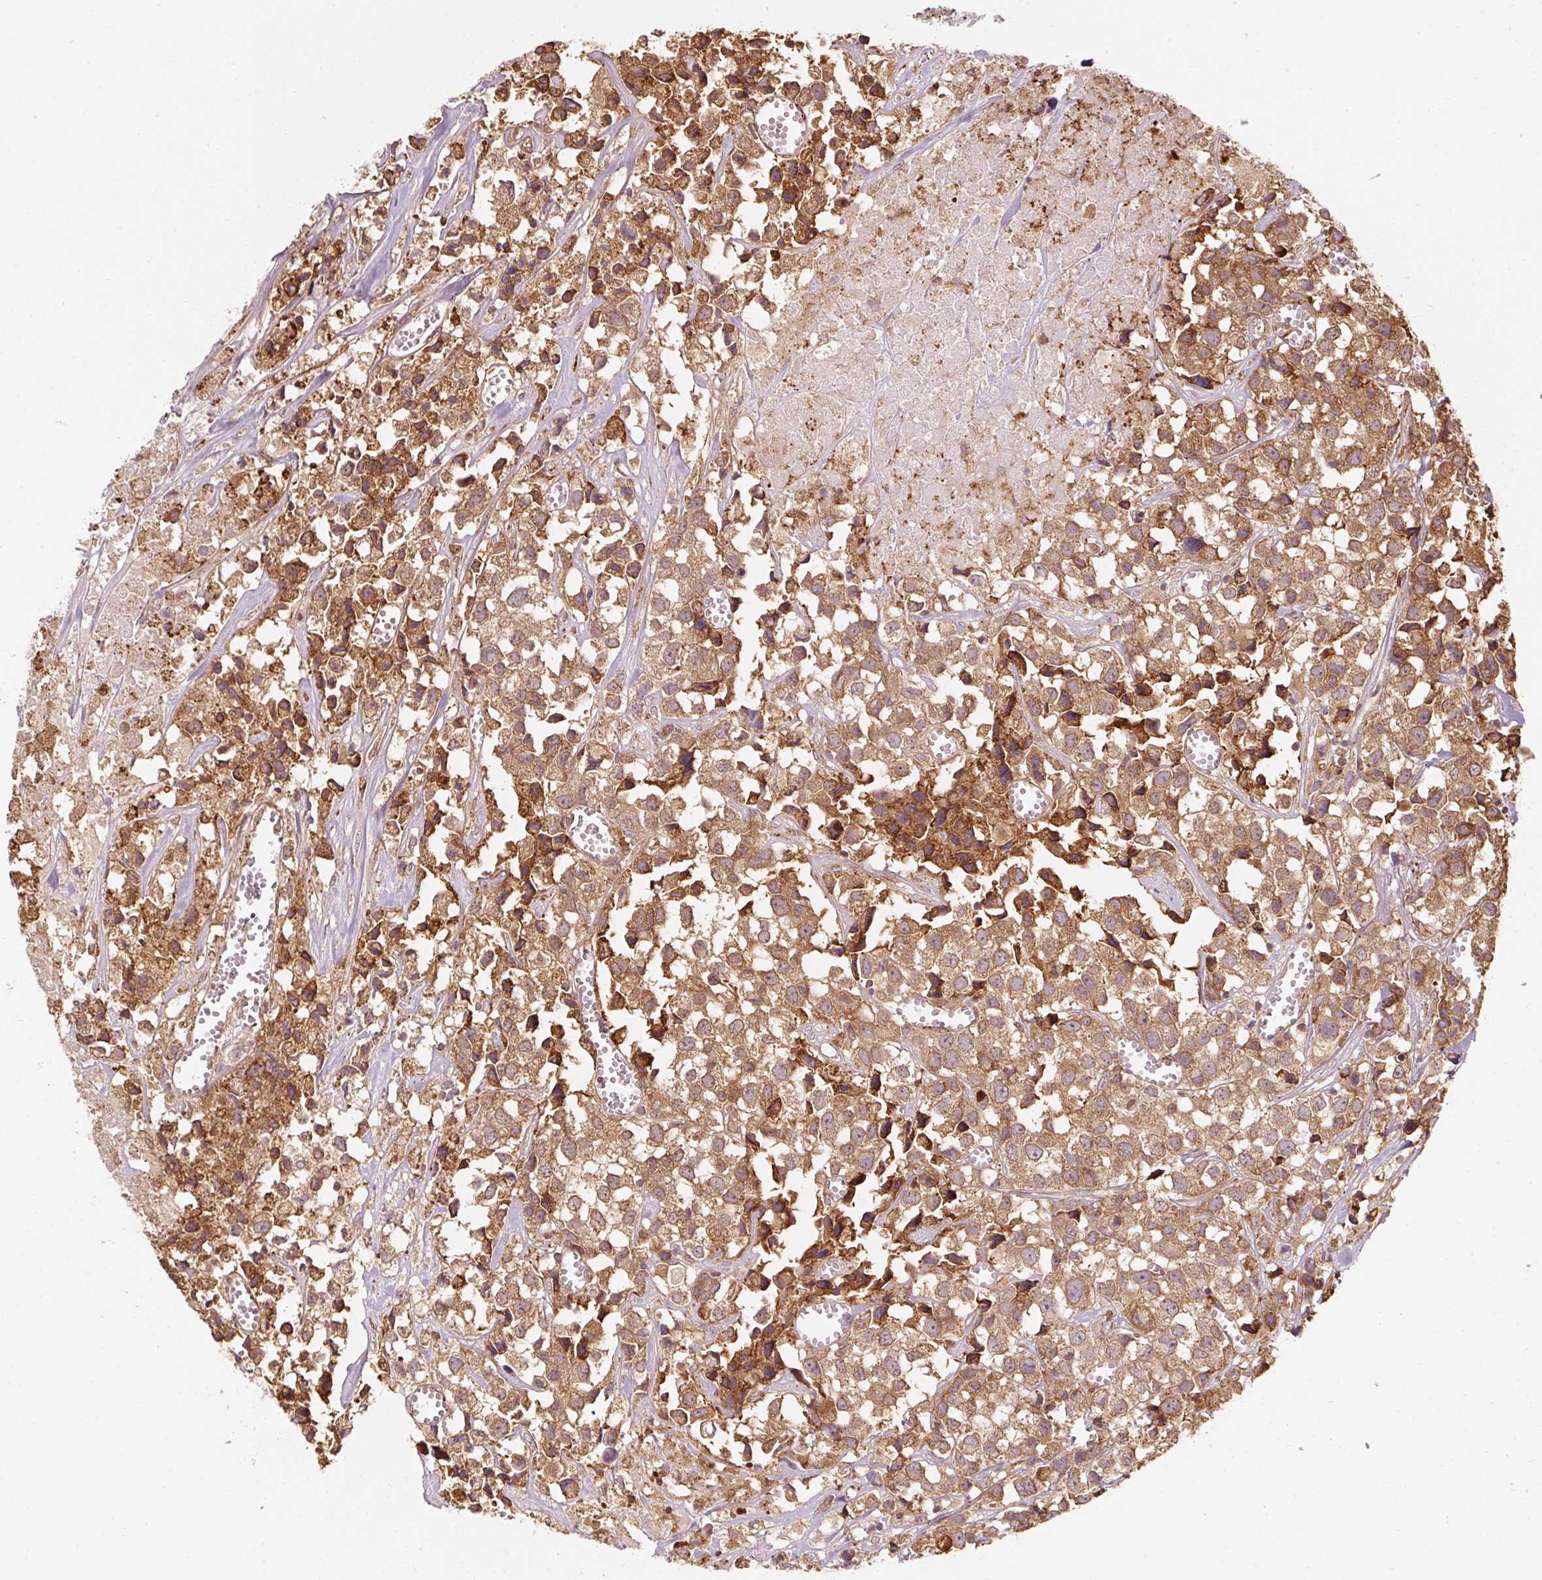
{"staining": {"intensity": "moderate", "quantity": ">75%", "location": "cytoplasmic/membranous"}, "tissue": "urothelial cancer", "cell_type": "Tumor cells", "image_type": "cancer", "snomed": [{"axis": "morphology", "description": "Urothelial carcinoma, High grade"}, {"axis": "topography", "description": "Urinary bladder"}], "caption": "Tumor cells show moderate cytoplasmic/membranous staining in about >75% of cells in urothelial cancer.", "gene": "PRKCSH", "patient": {"sex": "female", "age": 75}}